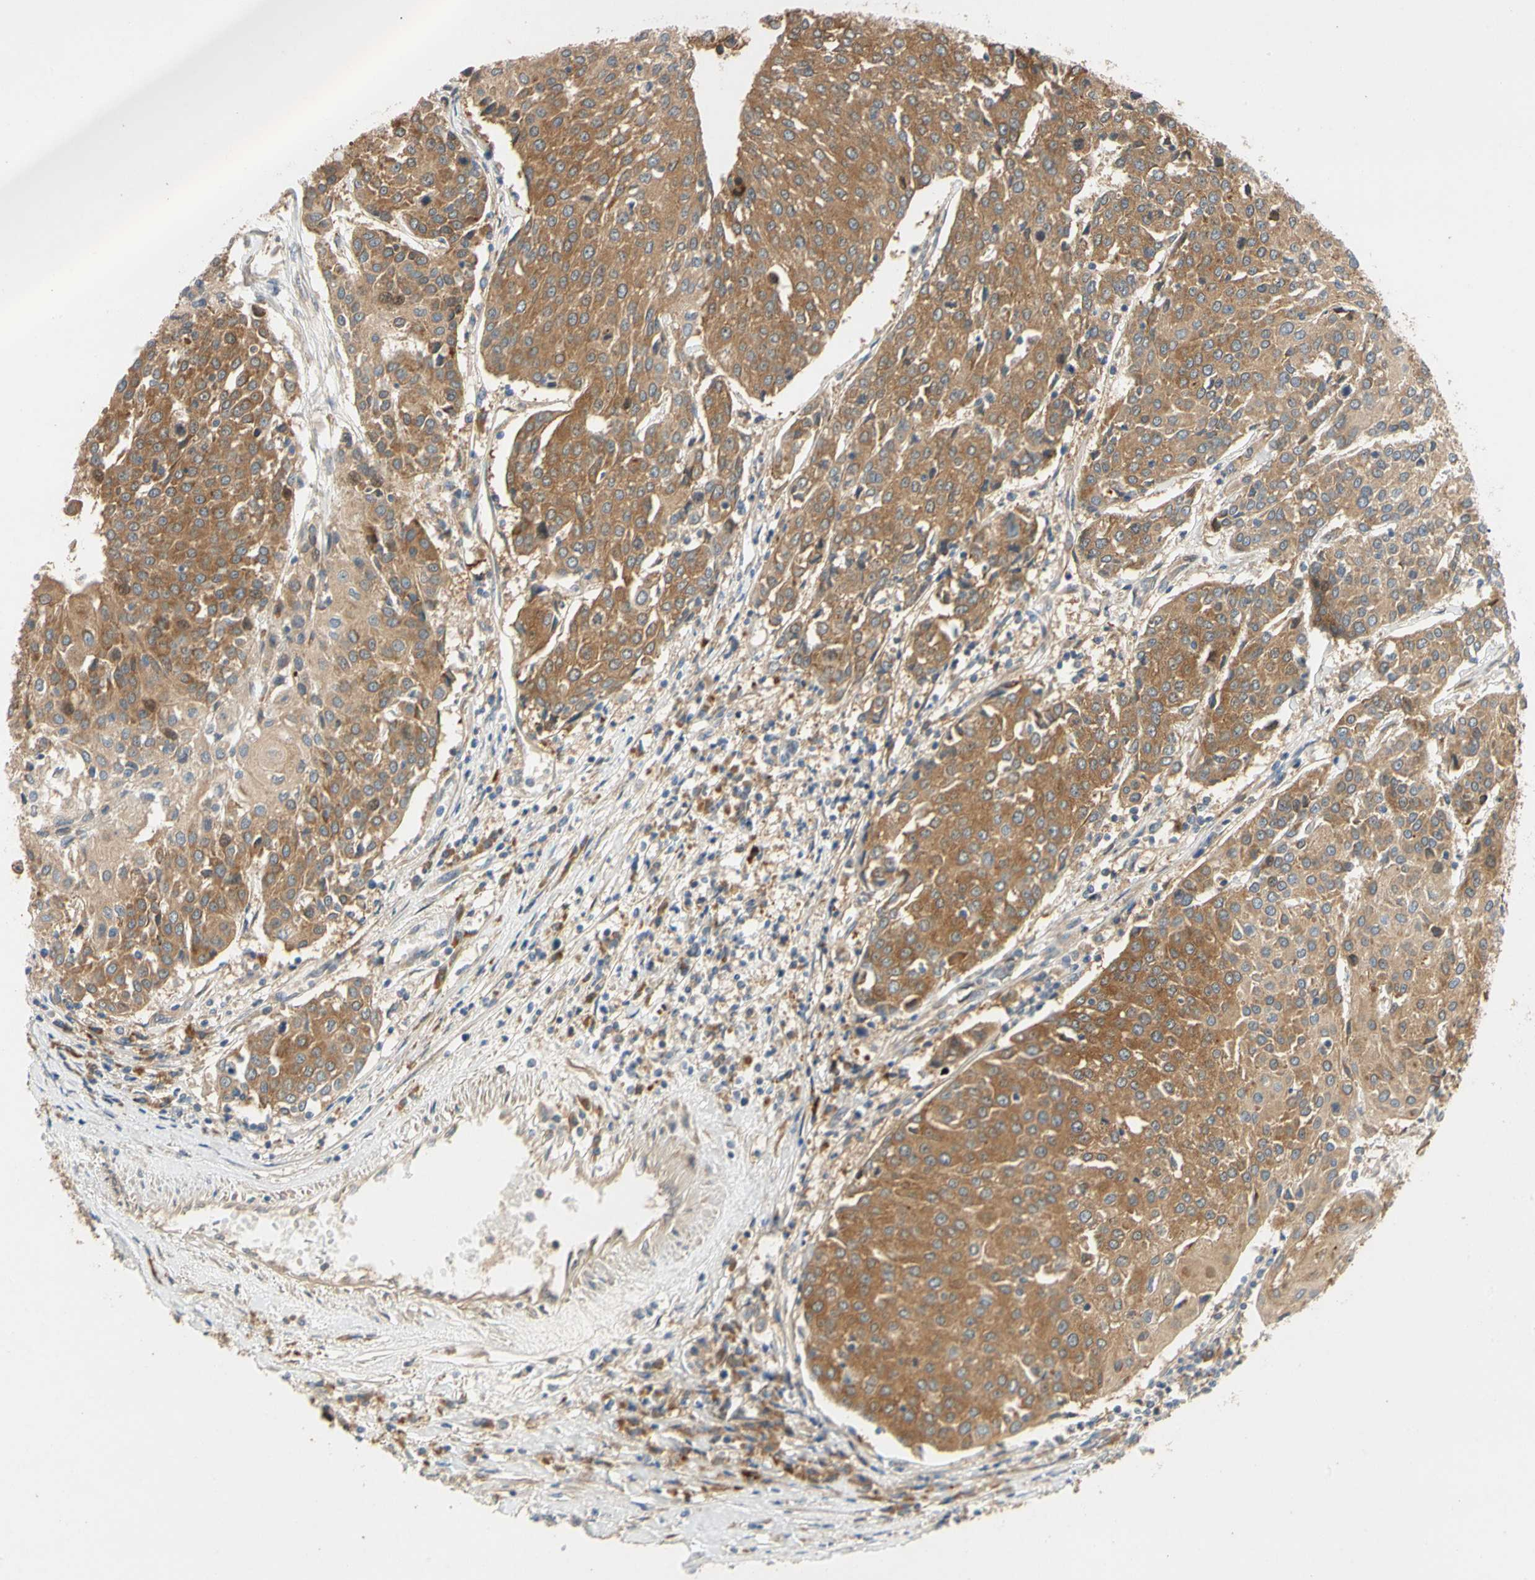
{"staining": {"intensity": "moderate", "quantity": ">75%", "location": "cytoplasmic/membranous"}, "tissue": "urothelial cancer", "cell_type": "Tumor cells", "image_type": "cancer", "snomed": [{"axis": "morphology", "description": "Urothelial carcinoma, High grade"}, {"axis": "topography", "description": "Urinary bladder"}], "caption": "Moderate cytoplasmic/membranous protein positivity is appreciated in approximately >75% of tumor cells in urothelial cancer.", "gene": "TDRP", "patient": {"sex": "female", "age": 85}}